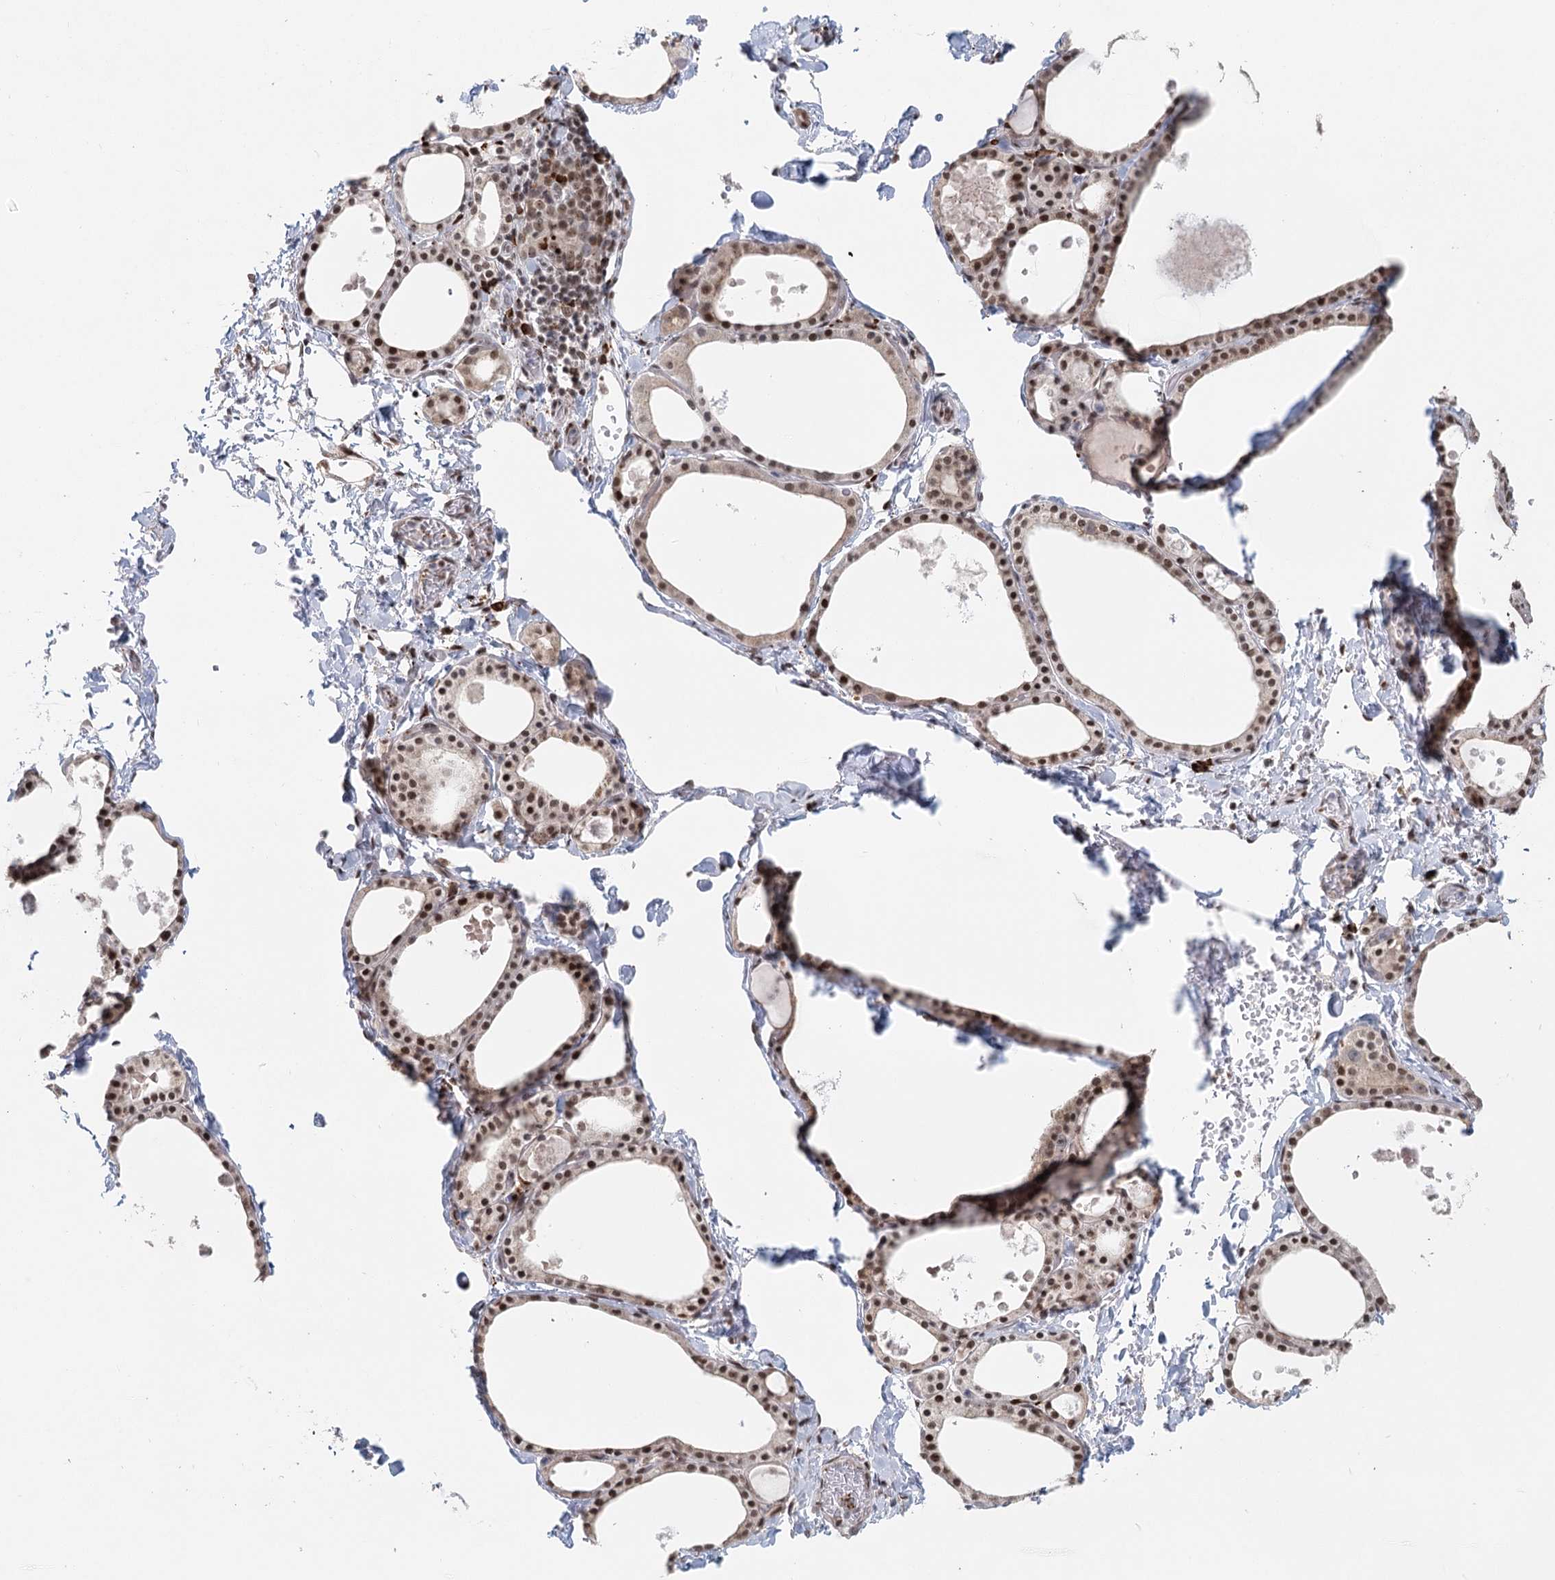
{"staining": {"intensity": "moderate", "quantity": ">75%", "location": "nuclear"}, "tissue": "thyroid gland", "cell_type": "Glandular cells", "image_type": "normal", "snomed": [{"axis": "morphology", "description": "Normal tissue, NOS"}, {"axis": "topography", "description": "Thyroid gland"}], "caption": "Immunohistochemistry of benign human thyroid gland exhibits medium levels of moderate nuclear staining in about >75% of glandular cells. Ihc stains the protein in brown and the nuclei are stained blue.", "gene": "BNIP5", "patient": {"sex": "male", "age": 56}}